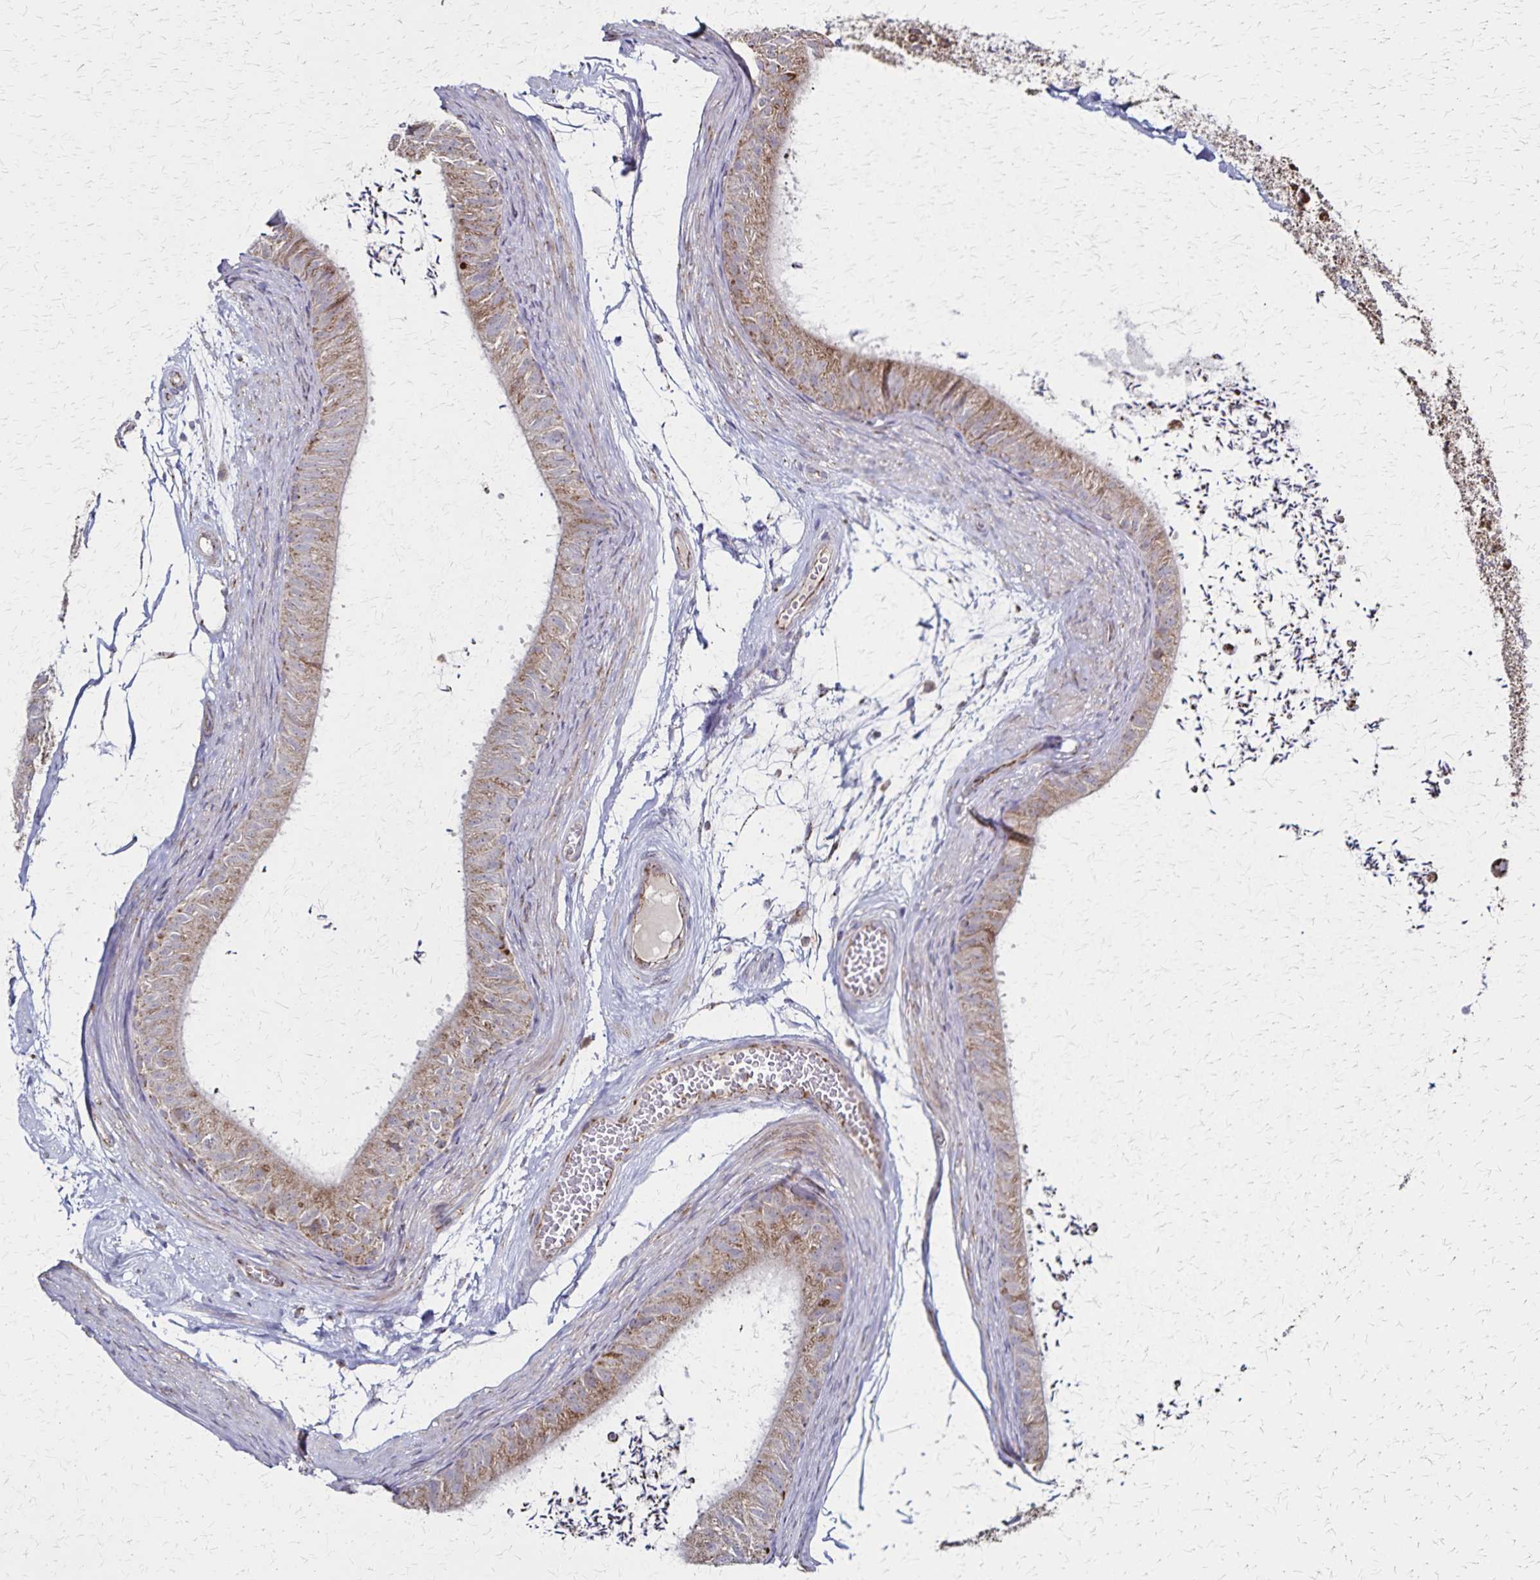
{"staining": {"intensity": "moderate", "quantity": ">75%", "location": "cytoplasmic/membranous"}, "tissue": "epididymis", "cell_type": "Glandular cells", "image_type": "normal", "snomed": [{"axis": "morphology", "description": "Normal tissue, NOS"}, {"axis": "topography", "description": "Epididymis, spermatic cord, NOS"}, {"axis": "topography", "description": "Epididymis"}, {"axis": "topography", "description": "Peripheral nerve tissue"}], "caption": "A brown stain shows moderate cytoplasmic/membranous staining of a protein in glandular cells of unremarkable human epididymis. (Stains: DAB (3,3'-diaminobenzidine) in brown, nuclei in blue, Microscopy: brightfield microscopy at high magnification).", "gene": "NFS1", "patient": {"sex": "male", "age": 29}}